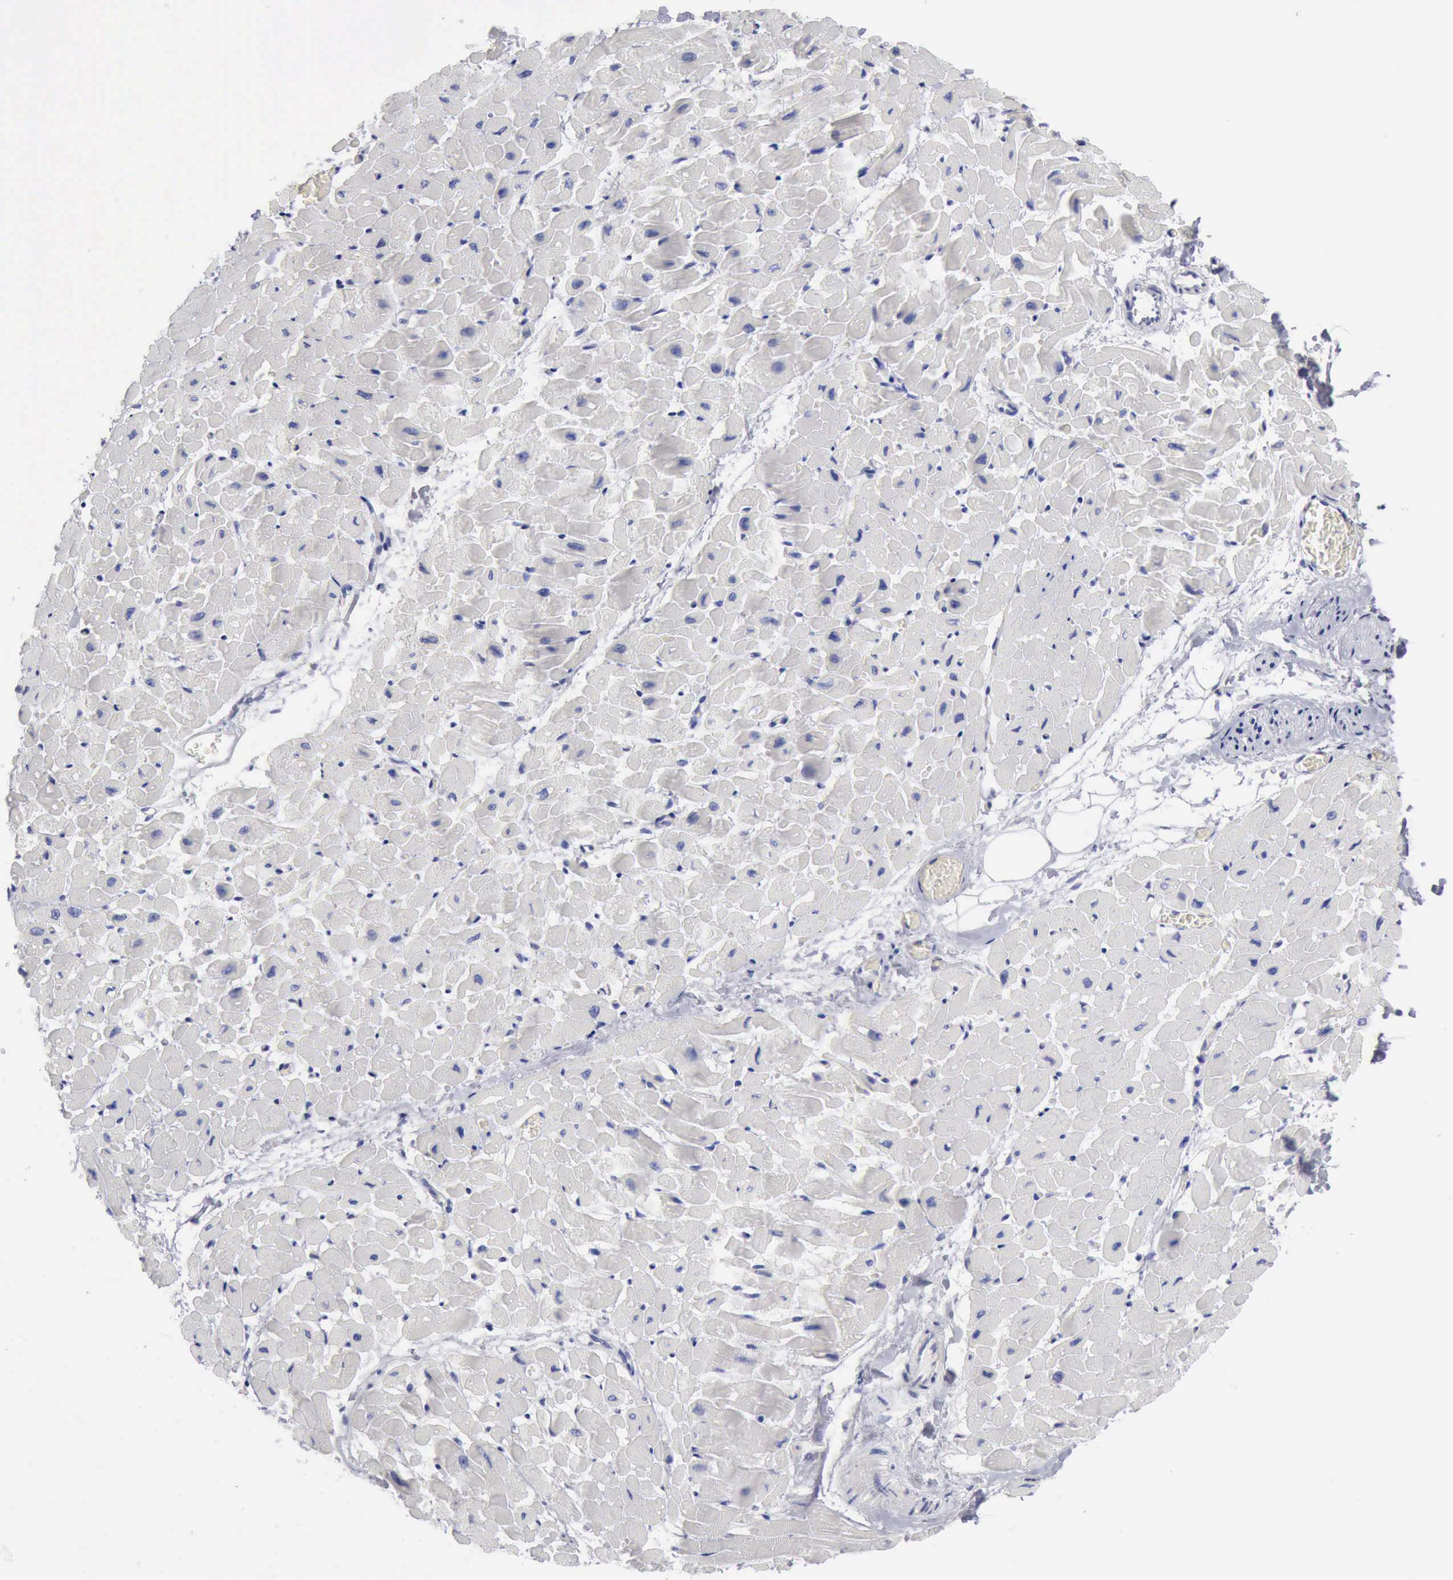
{"staining": {"intensity": "negative", "quantity": "none", "location": "none"}, "tissue": "heart muscle", "cell_type": "Cardiomyocytes", "image_type": "normal", "snomed": [{"axis": "morphology", "description": "Normal tissue, NOS"}, {"axis": "topography", "description": "Heart"}], "caption": "This is a image of immunohistochemistry staining of normal heart muscle, which shows no expression in cardiomyocytes. Brightfield microscopy of immunohistochemistry (IHC) stained with DAB (brown) and hematoxylin (blue), captured at high magnification.", "gene": "CYP19A1", "patient": {"sex": "male", "age": 45}}